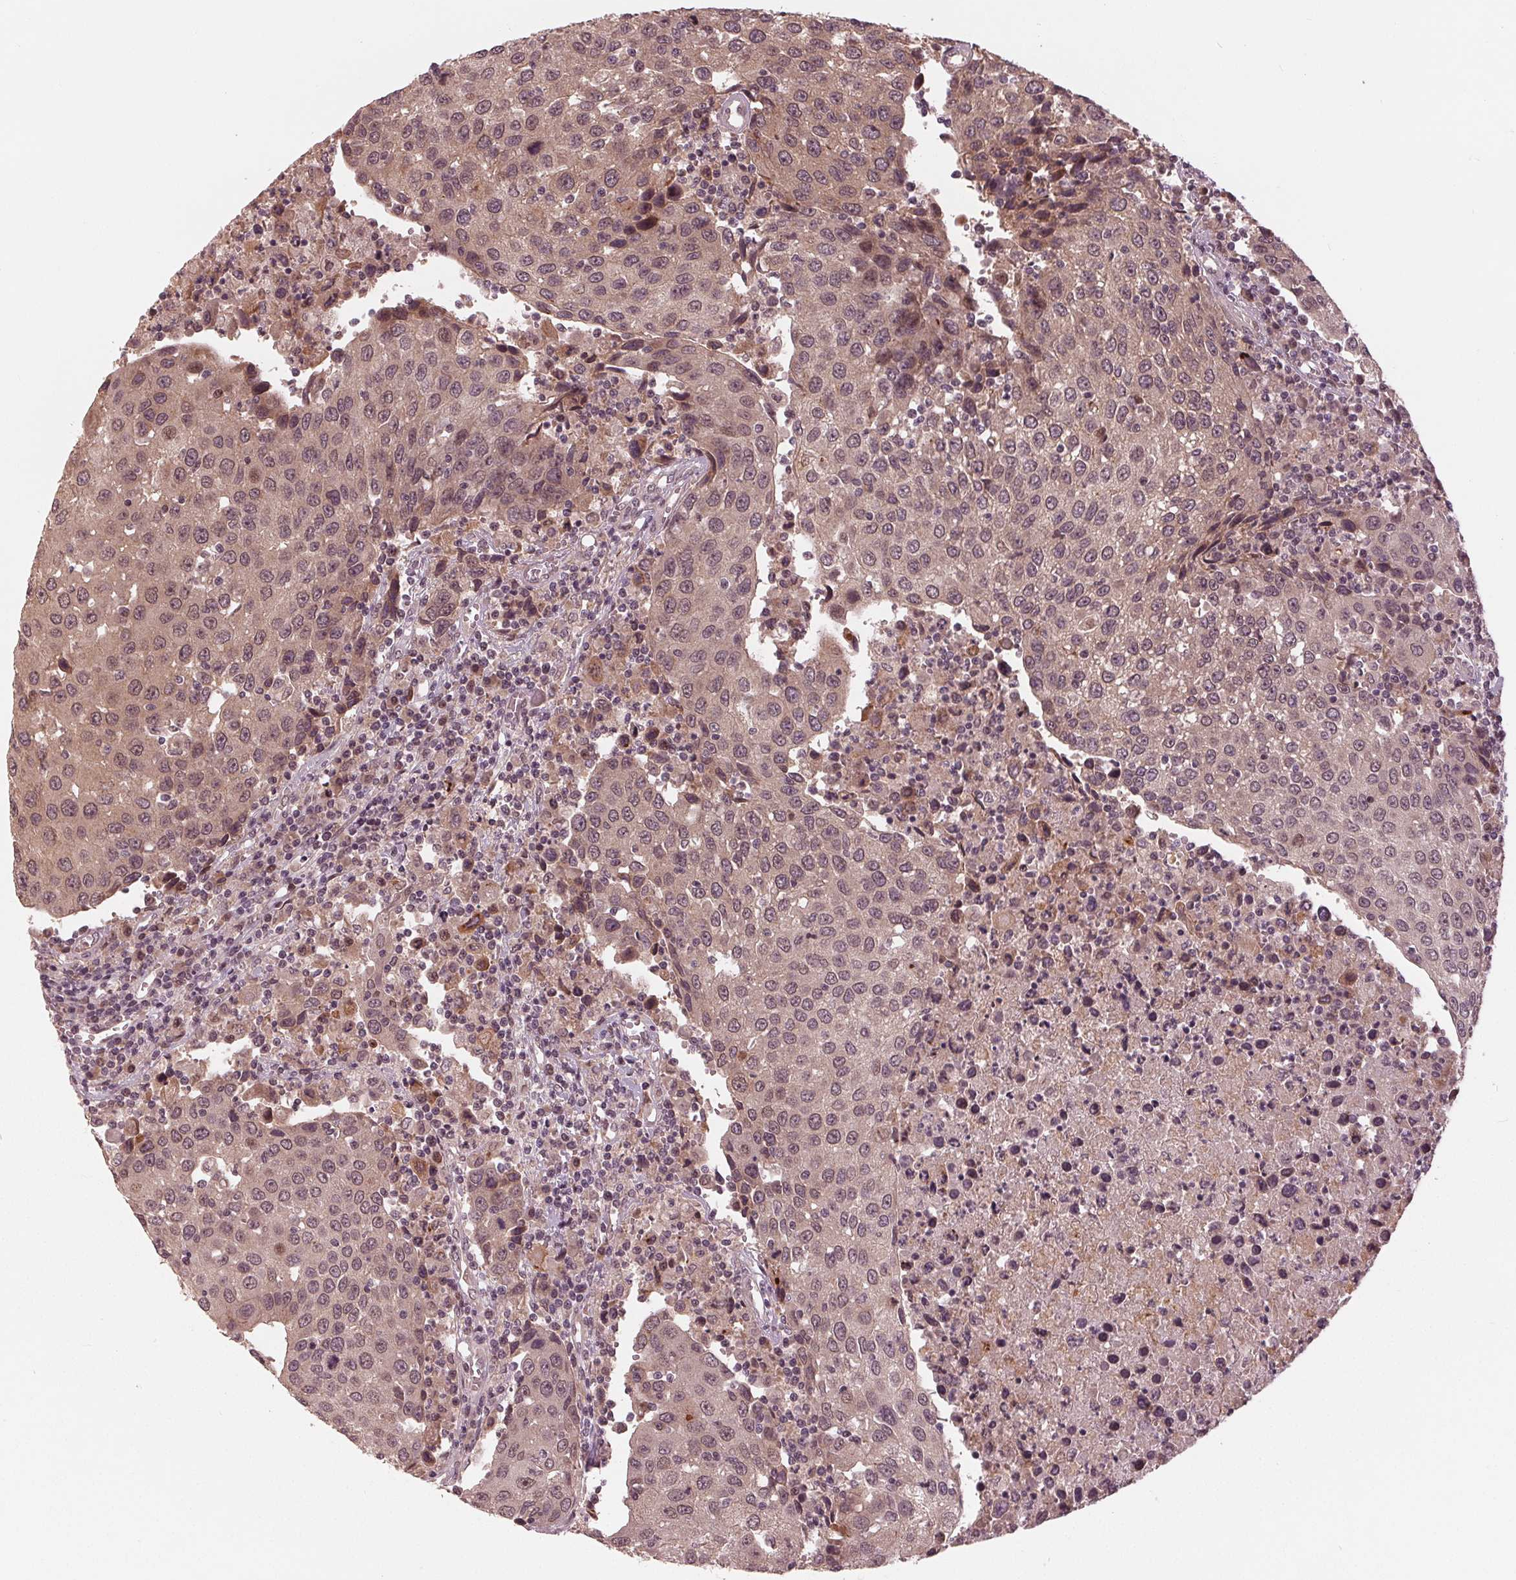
{"staining": {"intensity": "weak", "quantity": ">75%", "location": "cytoplasmic/membranous,nuclear"}, "tissue": "urothelial cancer", "cell_type": "Tumor cells", "image_type": "cancer", "snomed": [{"axis": "morphology", "description": "Urothelial carcinoma, High grade"}, {"axis": "topography", "description": "Urinary bladder"}], "caption": "Urothelial cancer tissue displays weak cytoplasmic/membranous and nuclear expression in about >75% of tumor cells", "gene": "ZNF471", "patient": {"sex": "female", "age": 85}}